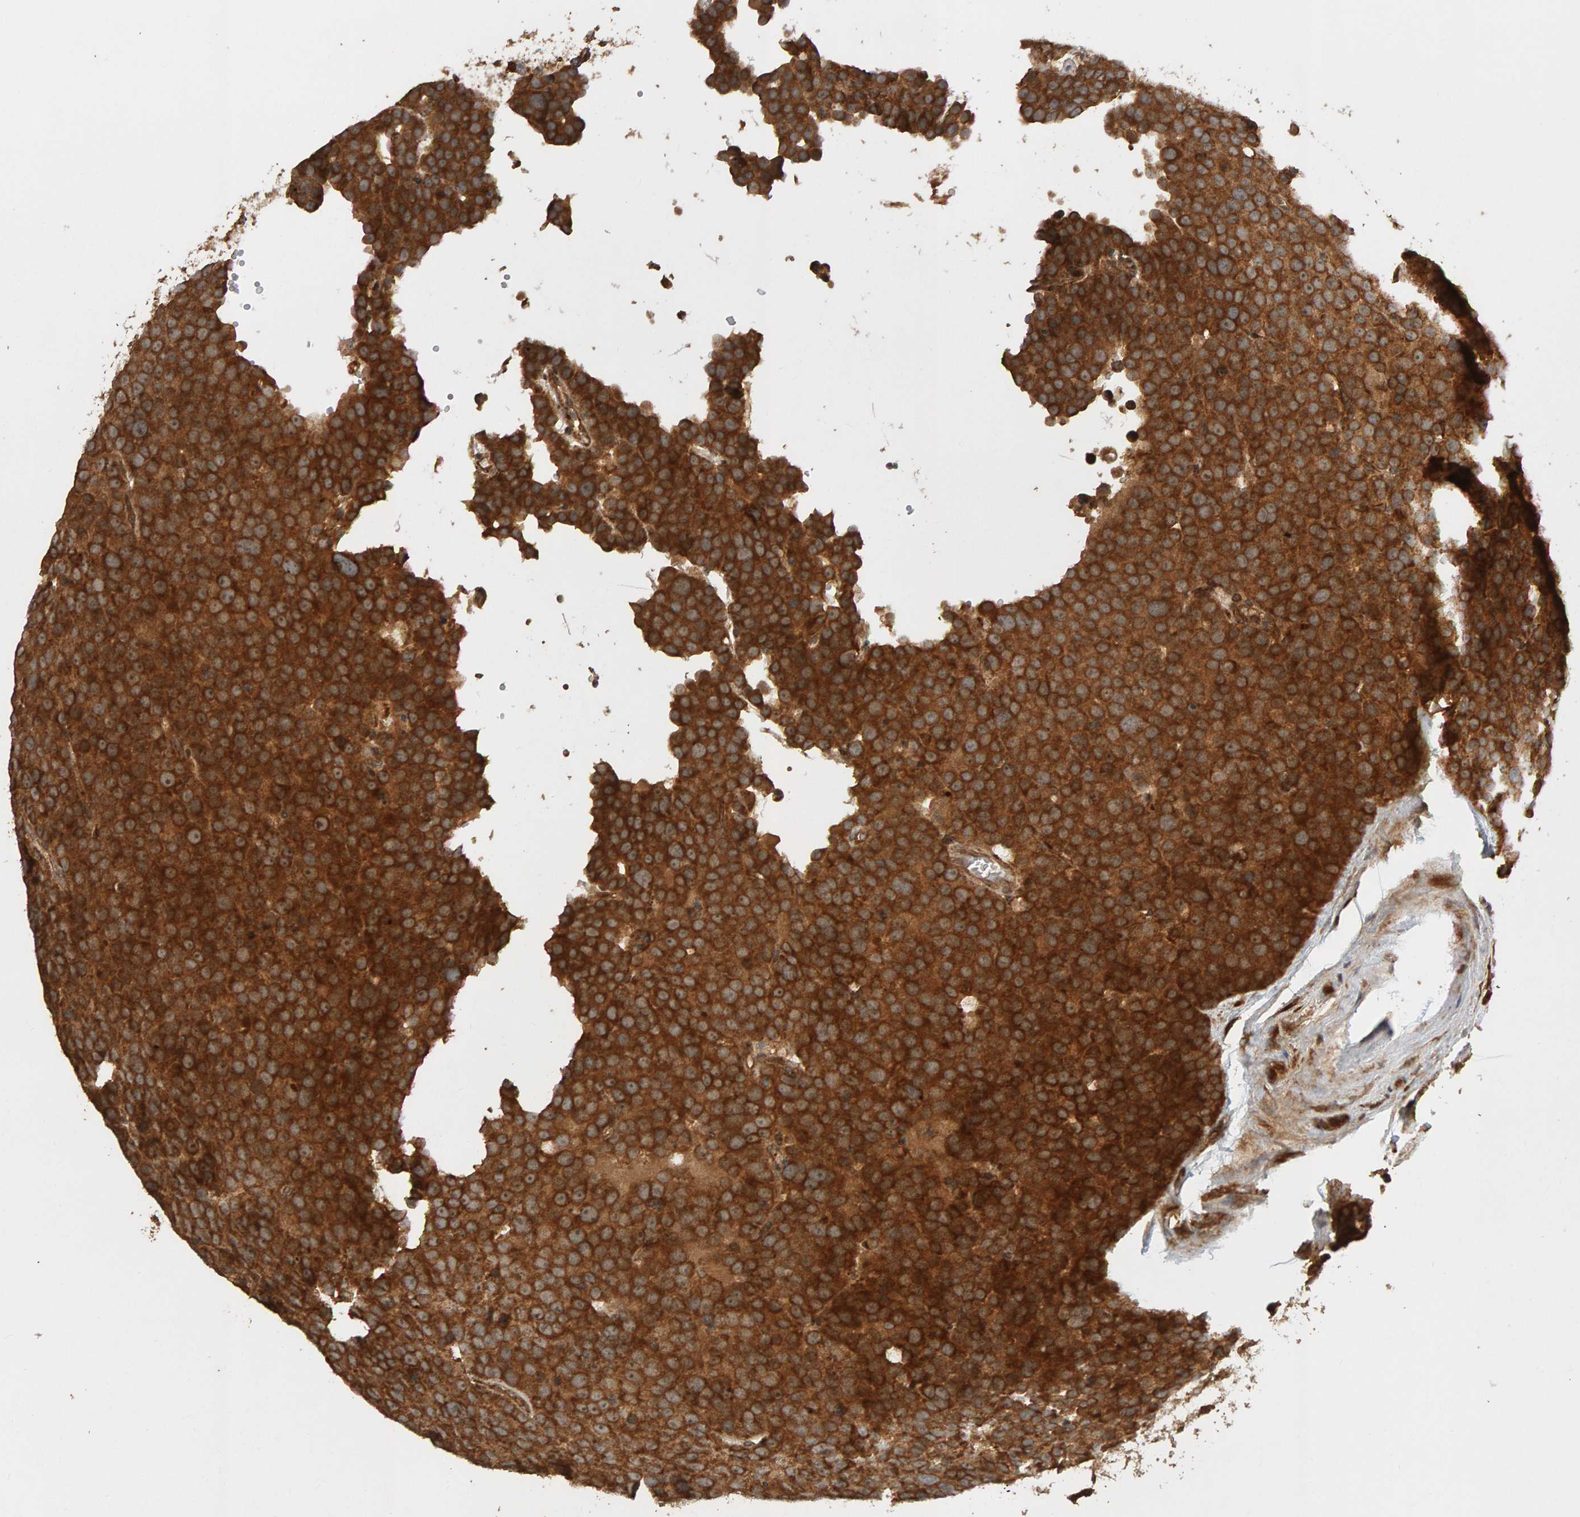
{"staining": {"intensity": "strong", "quantity": ">75%", "location": "cytoplasmic/membranous"}, "tissue": "testis cancer", "cell_type": "Tumor cells", "image_type": "cancer", "snomed": [{"axis": "morphology", "description": "Seminoma, NOS"}, {"axis": "topography", "description": "Testis"}], "caption": "Human testis seminoma stained for a protein (brown) displays strong cytoplasmic/membranous positive positivity in approximately >75% of tumor cells.", "gene": "ZFAND1", "patient": {"sex": "male", "age": 71}}